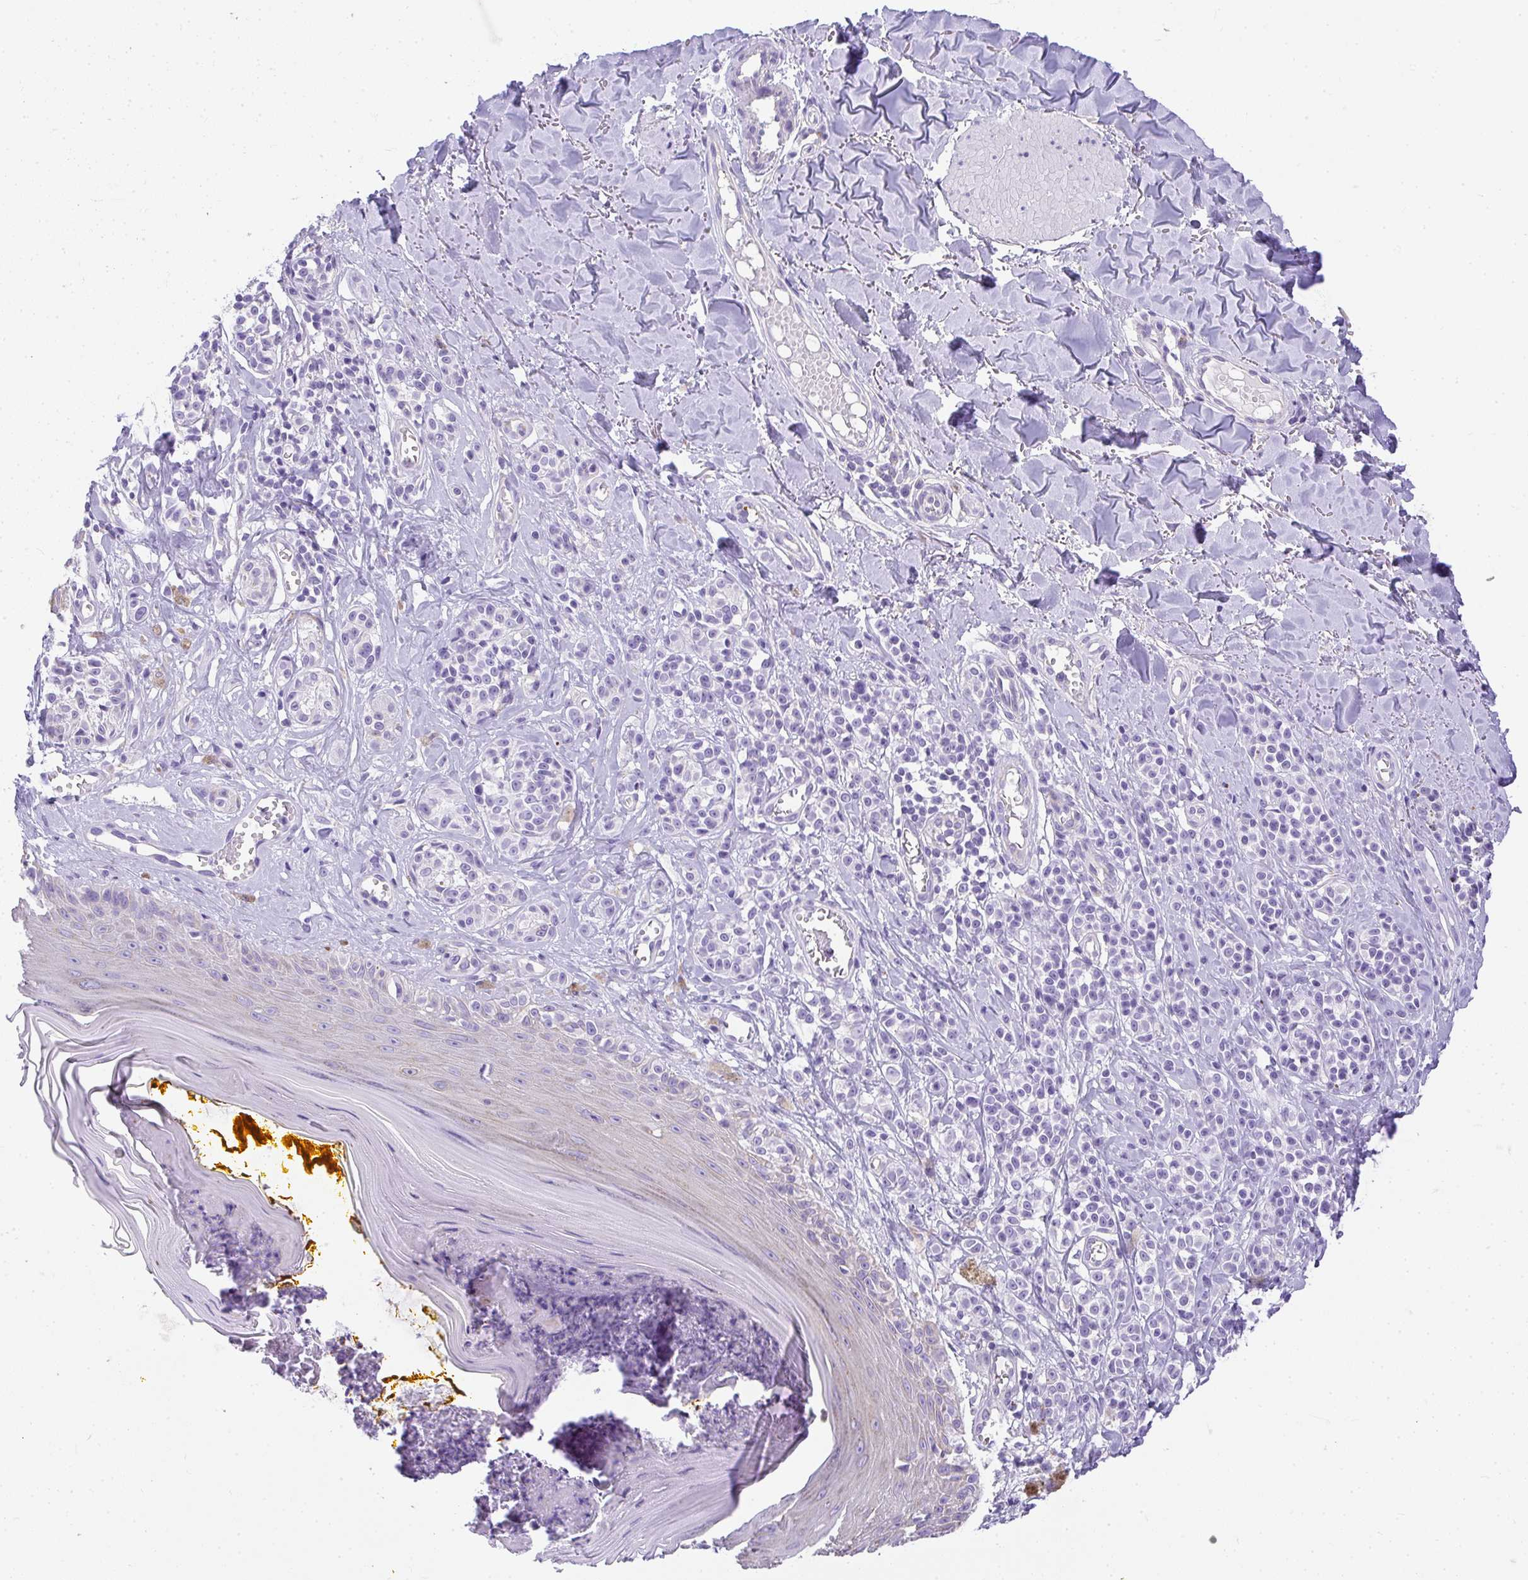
{"staining": {"intensity": "negative", "quantity": "none", "location": "none"}, "tissue": "melanoma", "cell_type": "Tumor cells", "image_type": "cancer", "snomed": [{"axis": "morphology", "description": "Malignant melanoma, NOS"}, {"axis": "topography", "description": "Skin"}], "caption": "High magnification brightfield microscopy of malignant melanoma stained with DAB (brown) and counterstained with hematoxylin (blue): tumor cells show no significant expression.", "gene": "PLPPR3", "patient": {"sex": "male", "age": 74}}